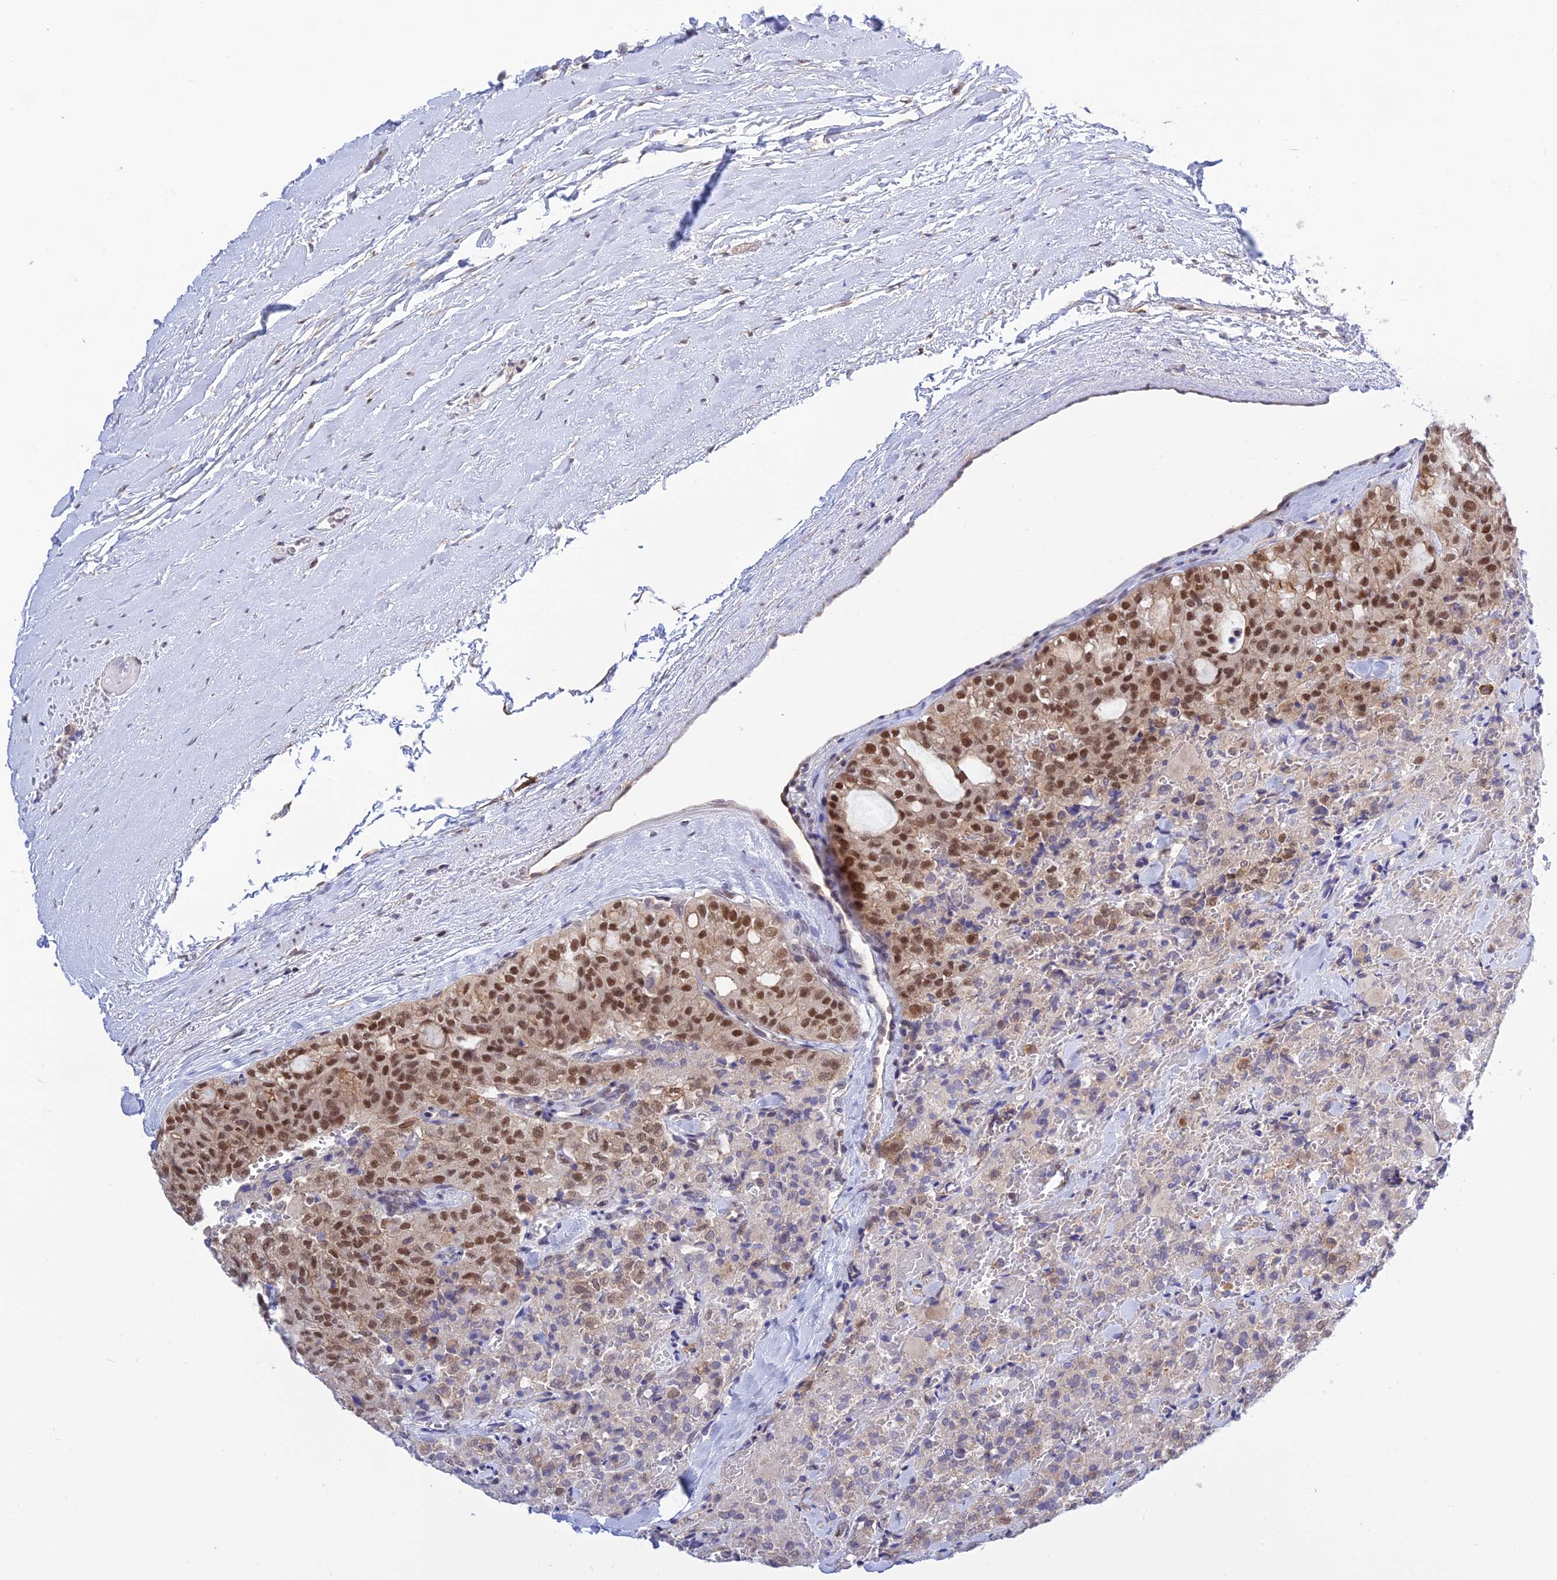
{"staining": {"intensity": "moderate", "quantity": ">75%", "location": "nuclear"}, "tissue": "thyroid cancer", "cell_type": "Tumor cells", "image_type": "cancer", "snomed": [{"axis": "morphology", "description": "Follicular adenoma carcinoma, NOS"}, {"axis": "topography", "description": "Thyroid gland"}], "caption": "Human thyroid follicular adenoma carcinoma stained with a protein marker exhibits moderate staining in tumor cells.", "gene": "TCEA1", "patient": {"sex": "male", "age": 75}}